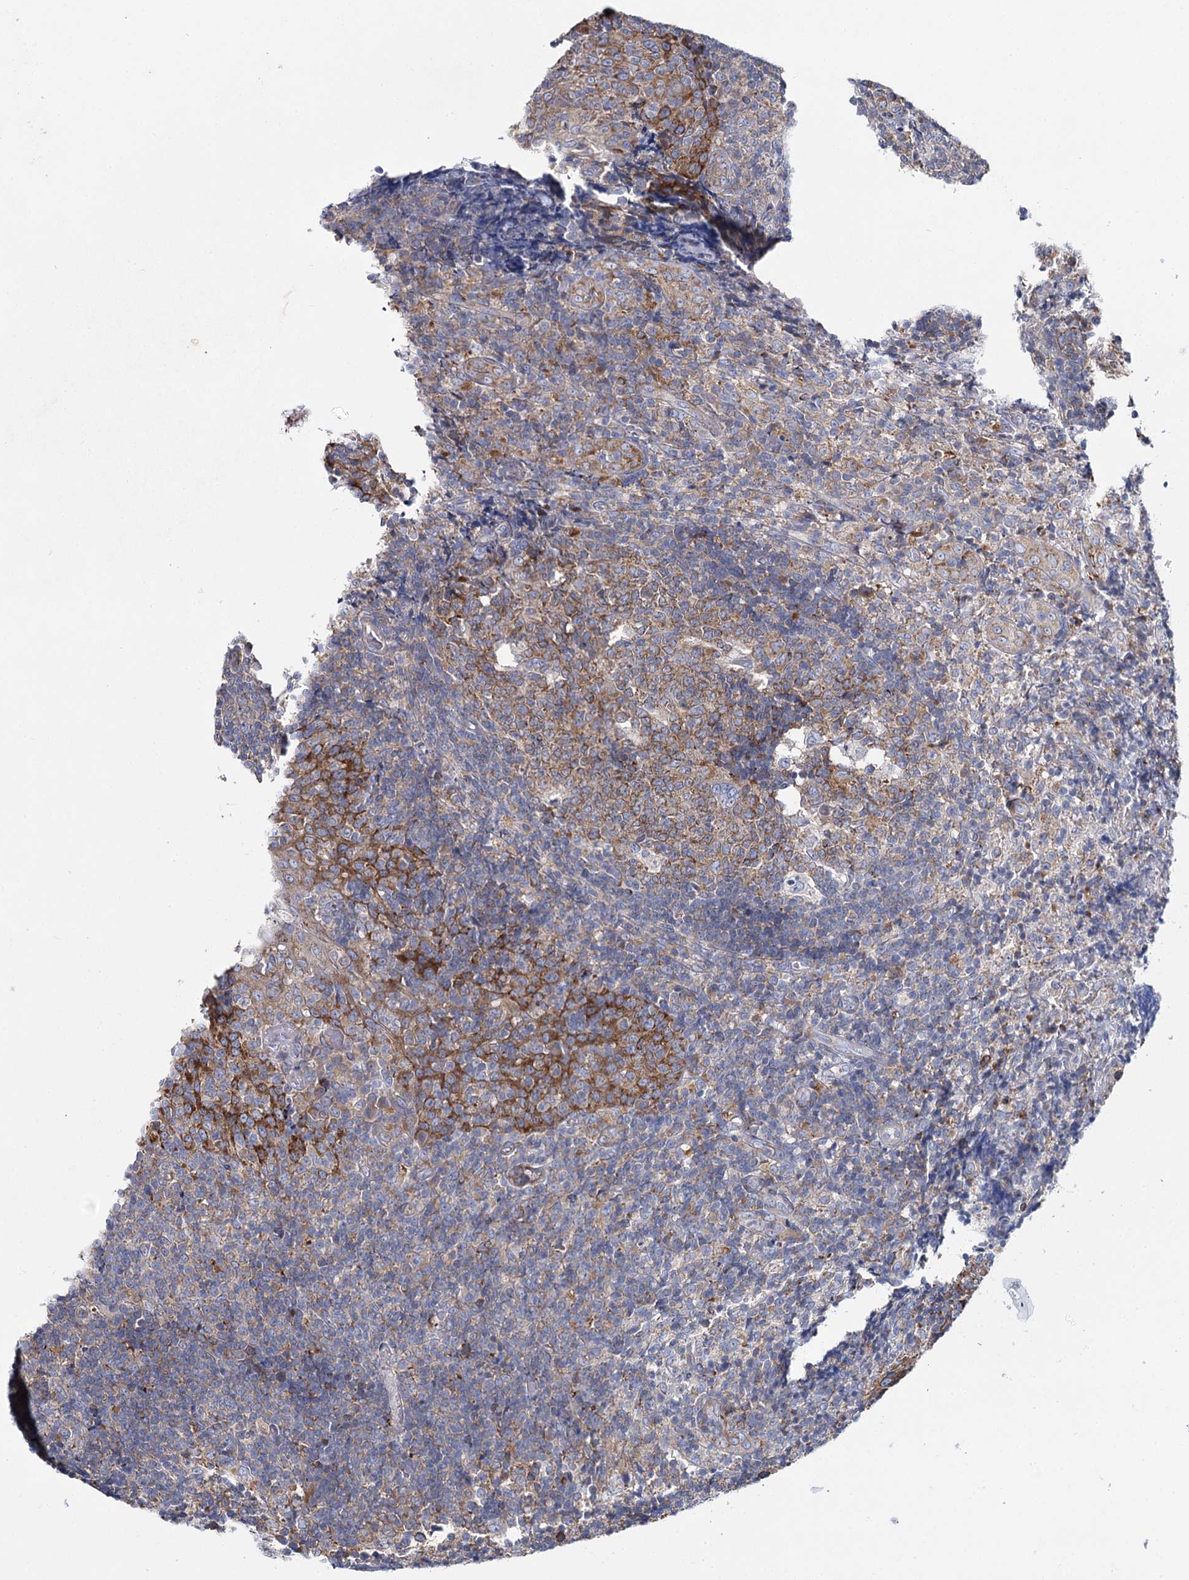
{"staining": {"intensity": "moderate", "quantity": ">75%", "location": "cytoplasmic/membranous"}, "tissue": "tonsil", "cell_type": "Germinal center cells", "image_type": "normal", "snomed": [{"axis": "morphology", "description": "Normal tissue, NOS"}, {"axis": "topography", "description": "Tonsil"}], "caption": "A high-resolution image shows IHC staining of unremarkable tonsil, which displays moderate cytoplasmic/membranous expression in about >75% of germinal center cells. The protein is stained brown, and the nuclei are stained in blue (DAB IHC with brightfield microscopy, high magnification).", "gene": "THUMPD3", "patient": {"sex": "female", "age": 19}}